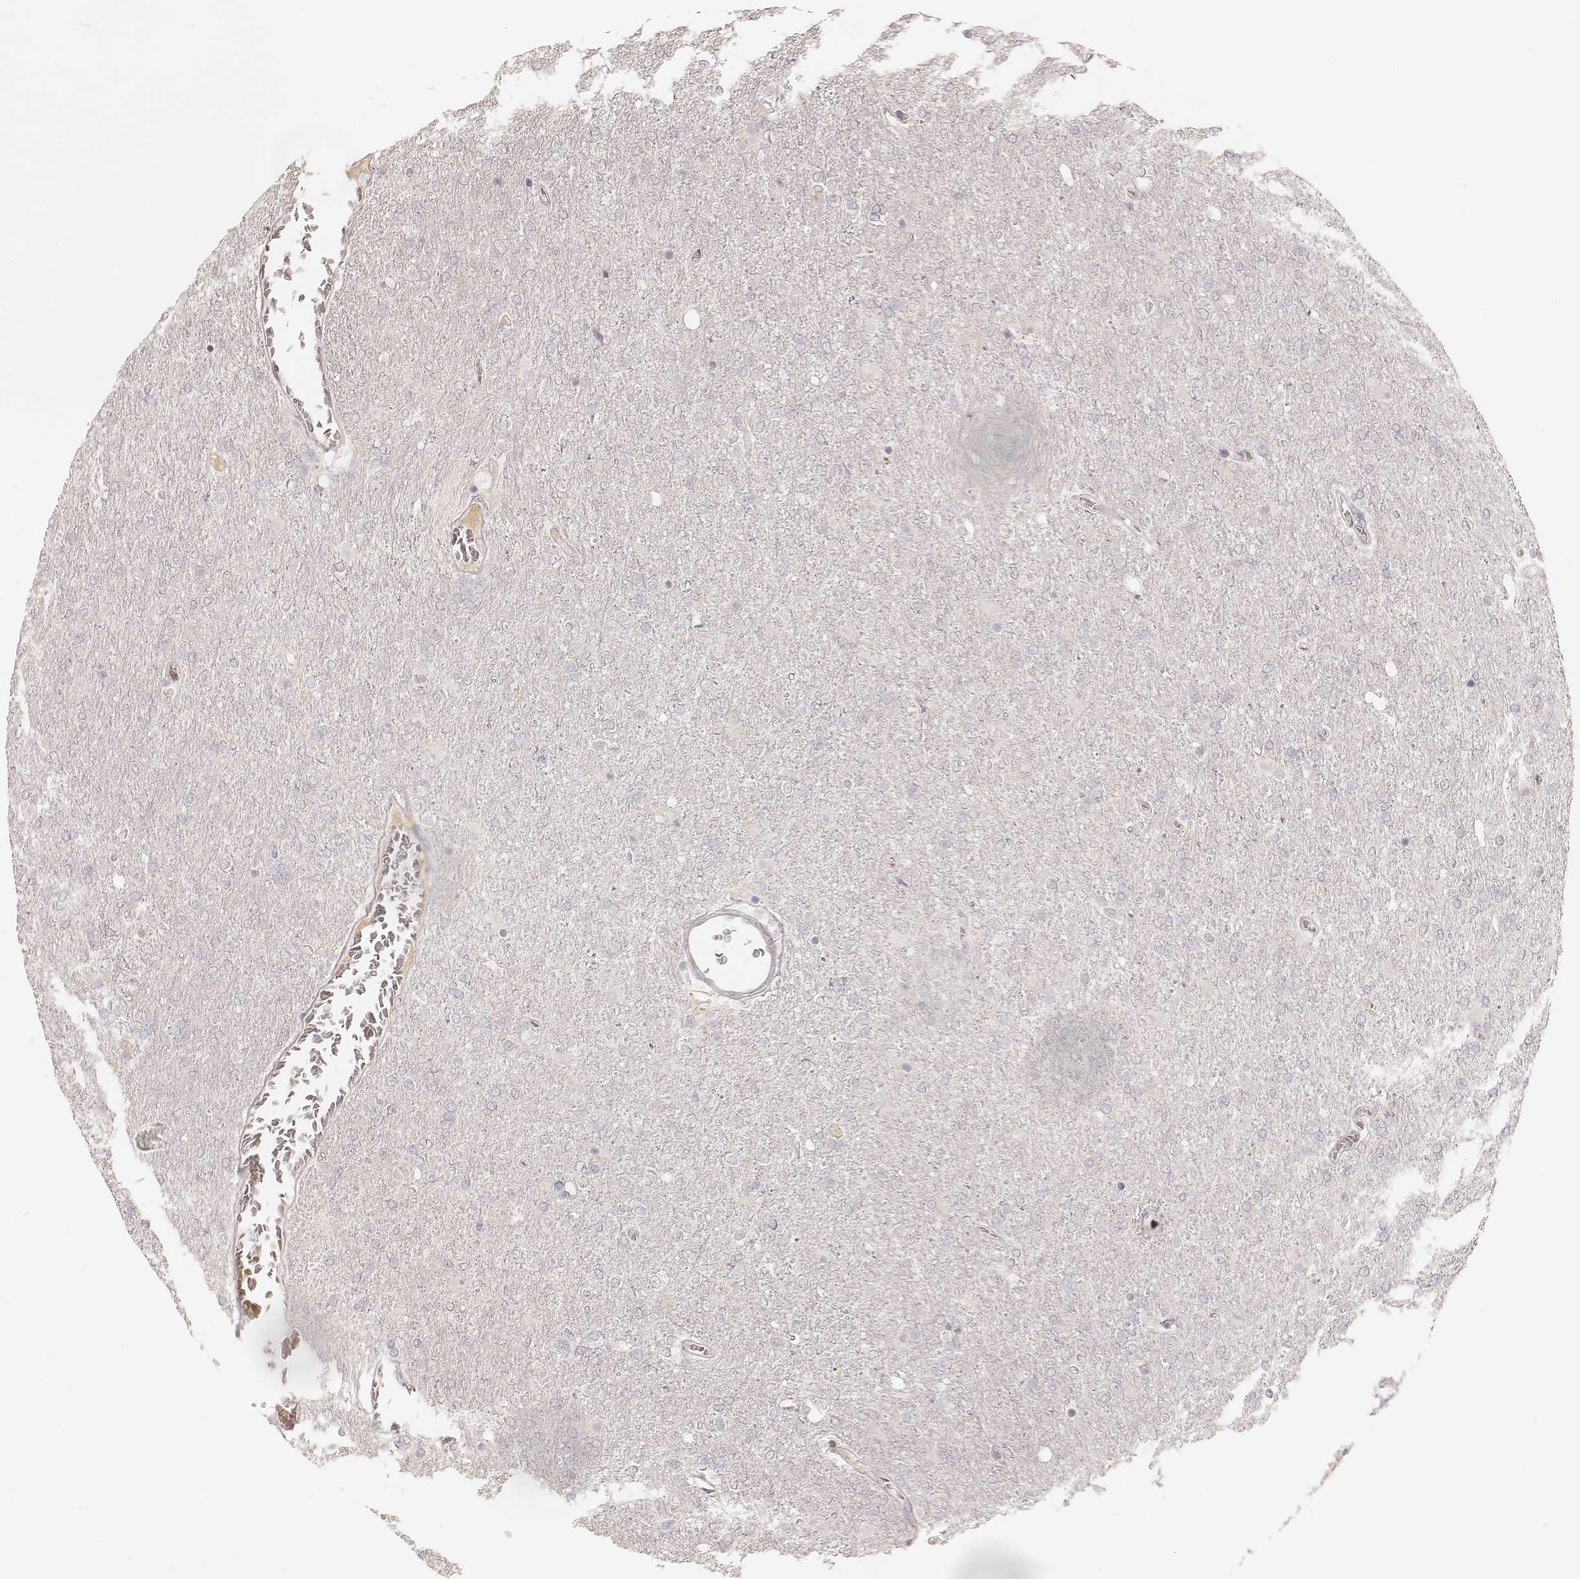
{"staining": {"intensity": "negative", "quantity": "none", "location": "none"}, "tissue": "glioma", "cell_type": "Tumor cells", "image_type": "cancer", "snomed": [{"axis": "morphology", "description": "Glioma, malignant, High grade"}, {"axis": "topography", "description": "Cerebral cortex"}], "caption": "An image of human glioma is negative for staining in tumor cells. The staining was performed using DAB to visualize the protein expression in brown, while the nuclei were stained in blue with hematoxylin (Magnification: 20x).", "gene": "GORASP2", "patient": {"sex": "male", "age": 70}}